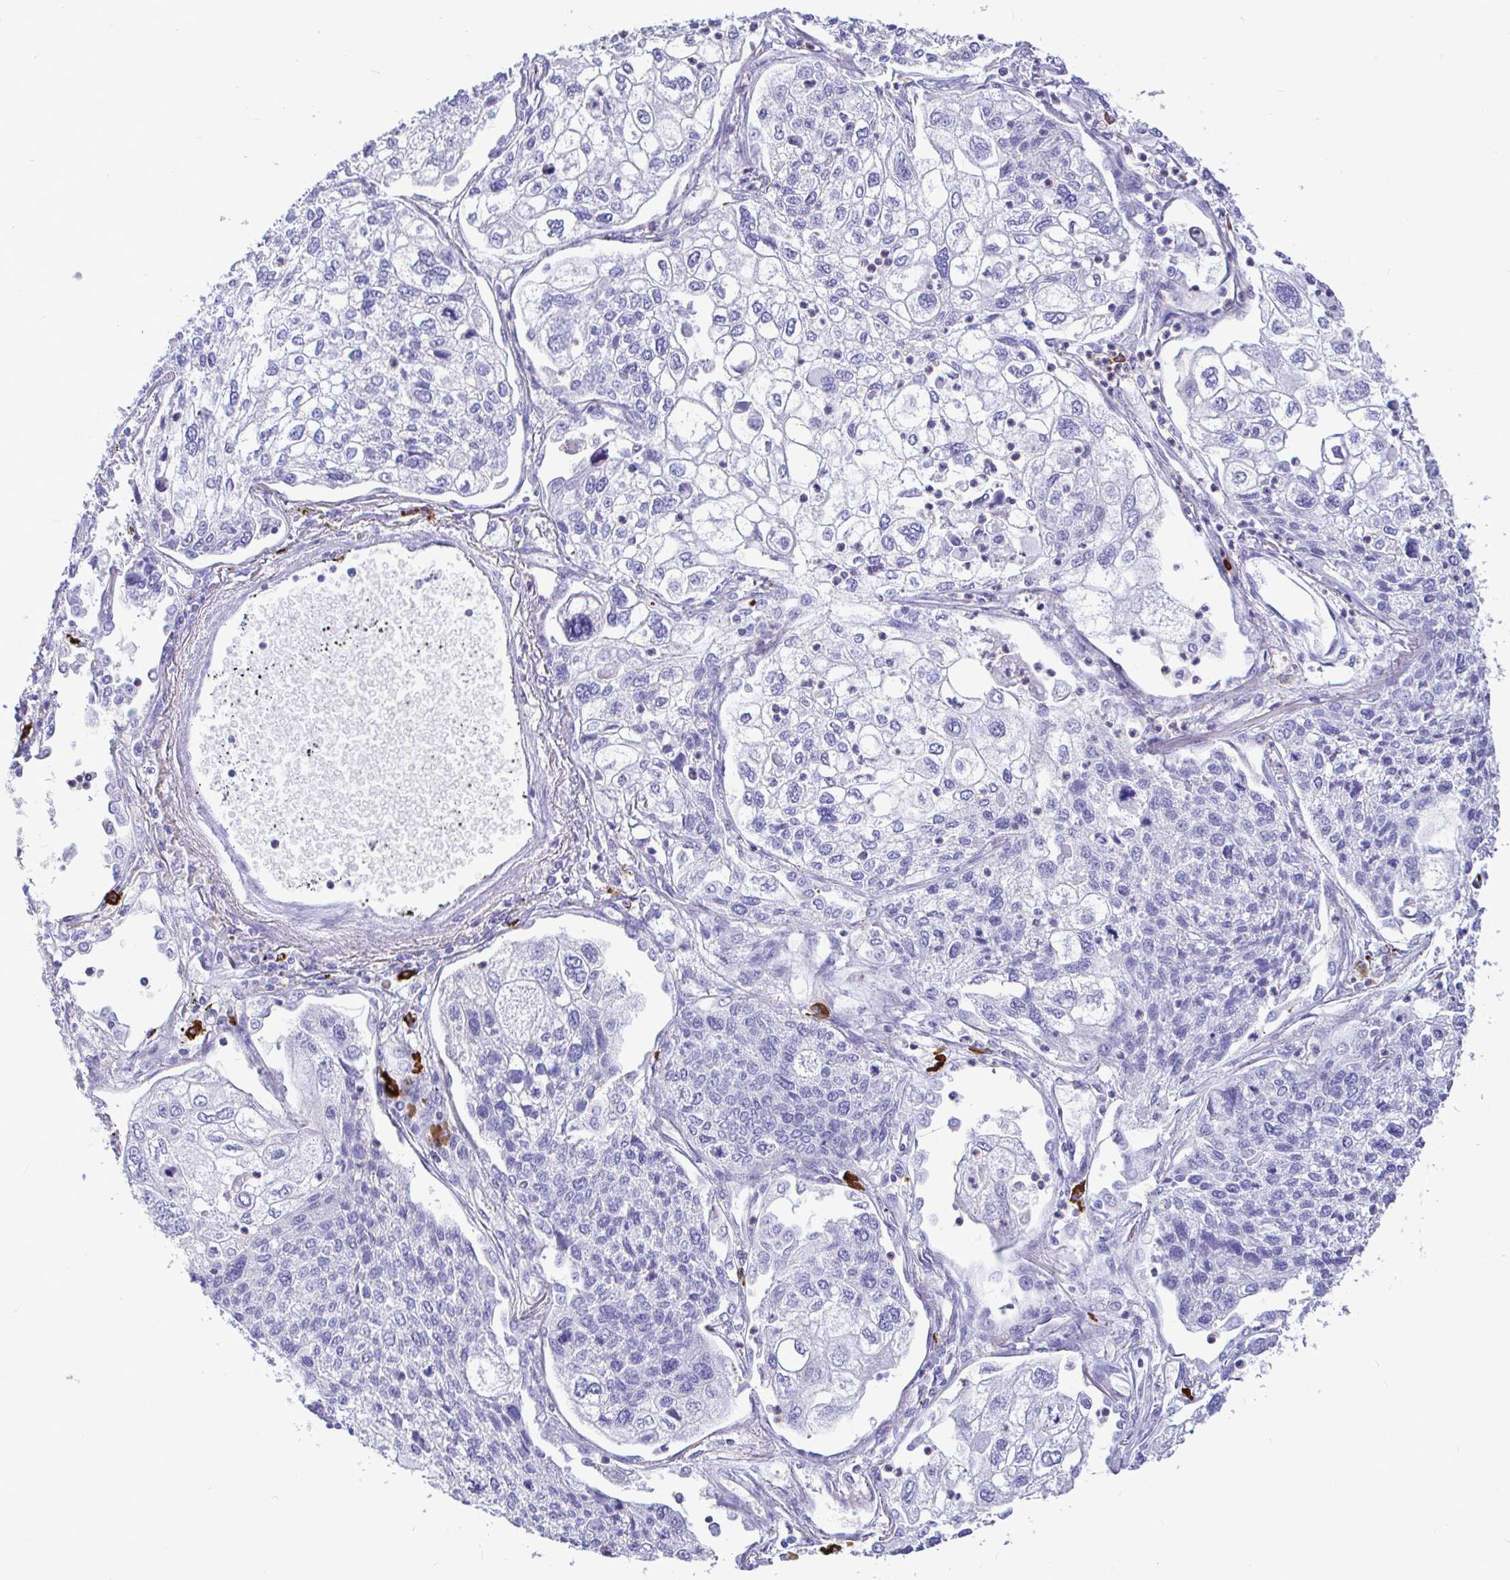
{"staining": {"intensity": "negative", "quantity": "none", "location": "none"}, "tissue": "lung cancer", "cell_type": "Tumor cells", "image_type": "cancer", "snomed": [{"axis": "morphology", "description": "Squamous cell carcinoma, NOS"}, {"axis": "topography", "description": "Lung"}], "caption": "A high-resolution image shows immunohistochemistry (IHC) staining of squamous cell carcinoma (lung), which demonstrates no significant positivity in tumor cells.", "gene": "CCDC62", "patient": {"sex": "male", "age": 74}}